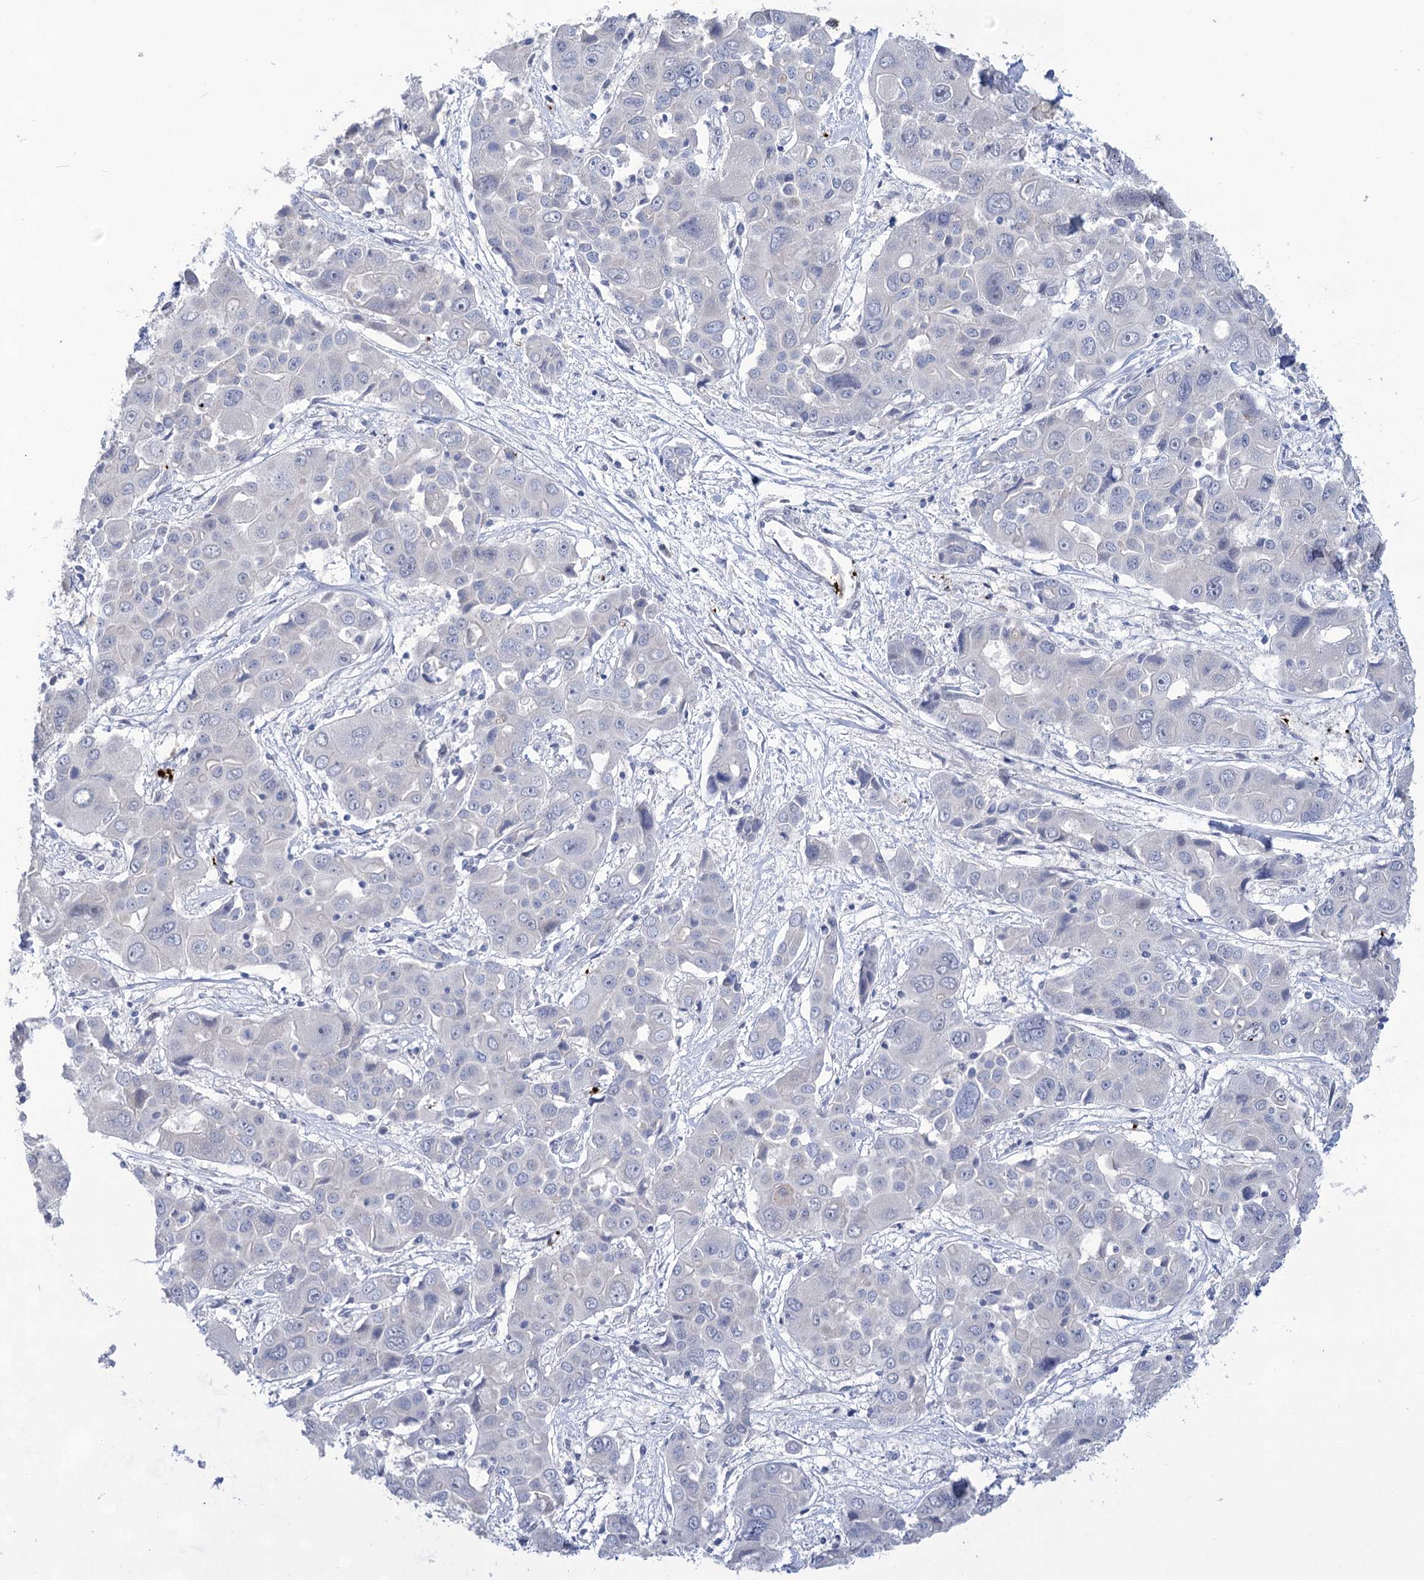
{"staining": {"intensity": "negative", "quantity": "none", "location": "none"}, "tissue": "liver cancer", "cell_type": "Tumor cells", "image_type": "cancer", "snomed": [{"axis": "morphology", "description": "Cholangiocarcinoma"}, {"axis": "topography", "description": "Liver"}], "caption": "This is an IHC micrograph of liver cancer. There is no expression in tumor cells.", "gene": "MON2", "patient": {"sex": "male", "age": 67}}